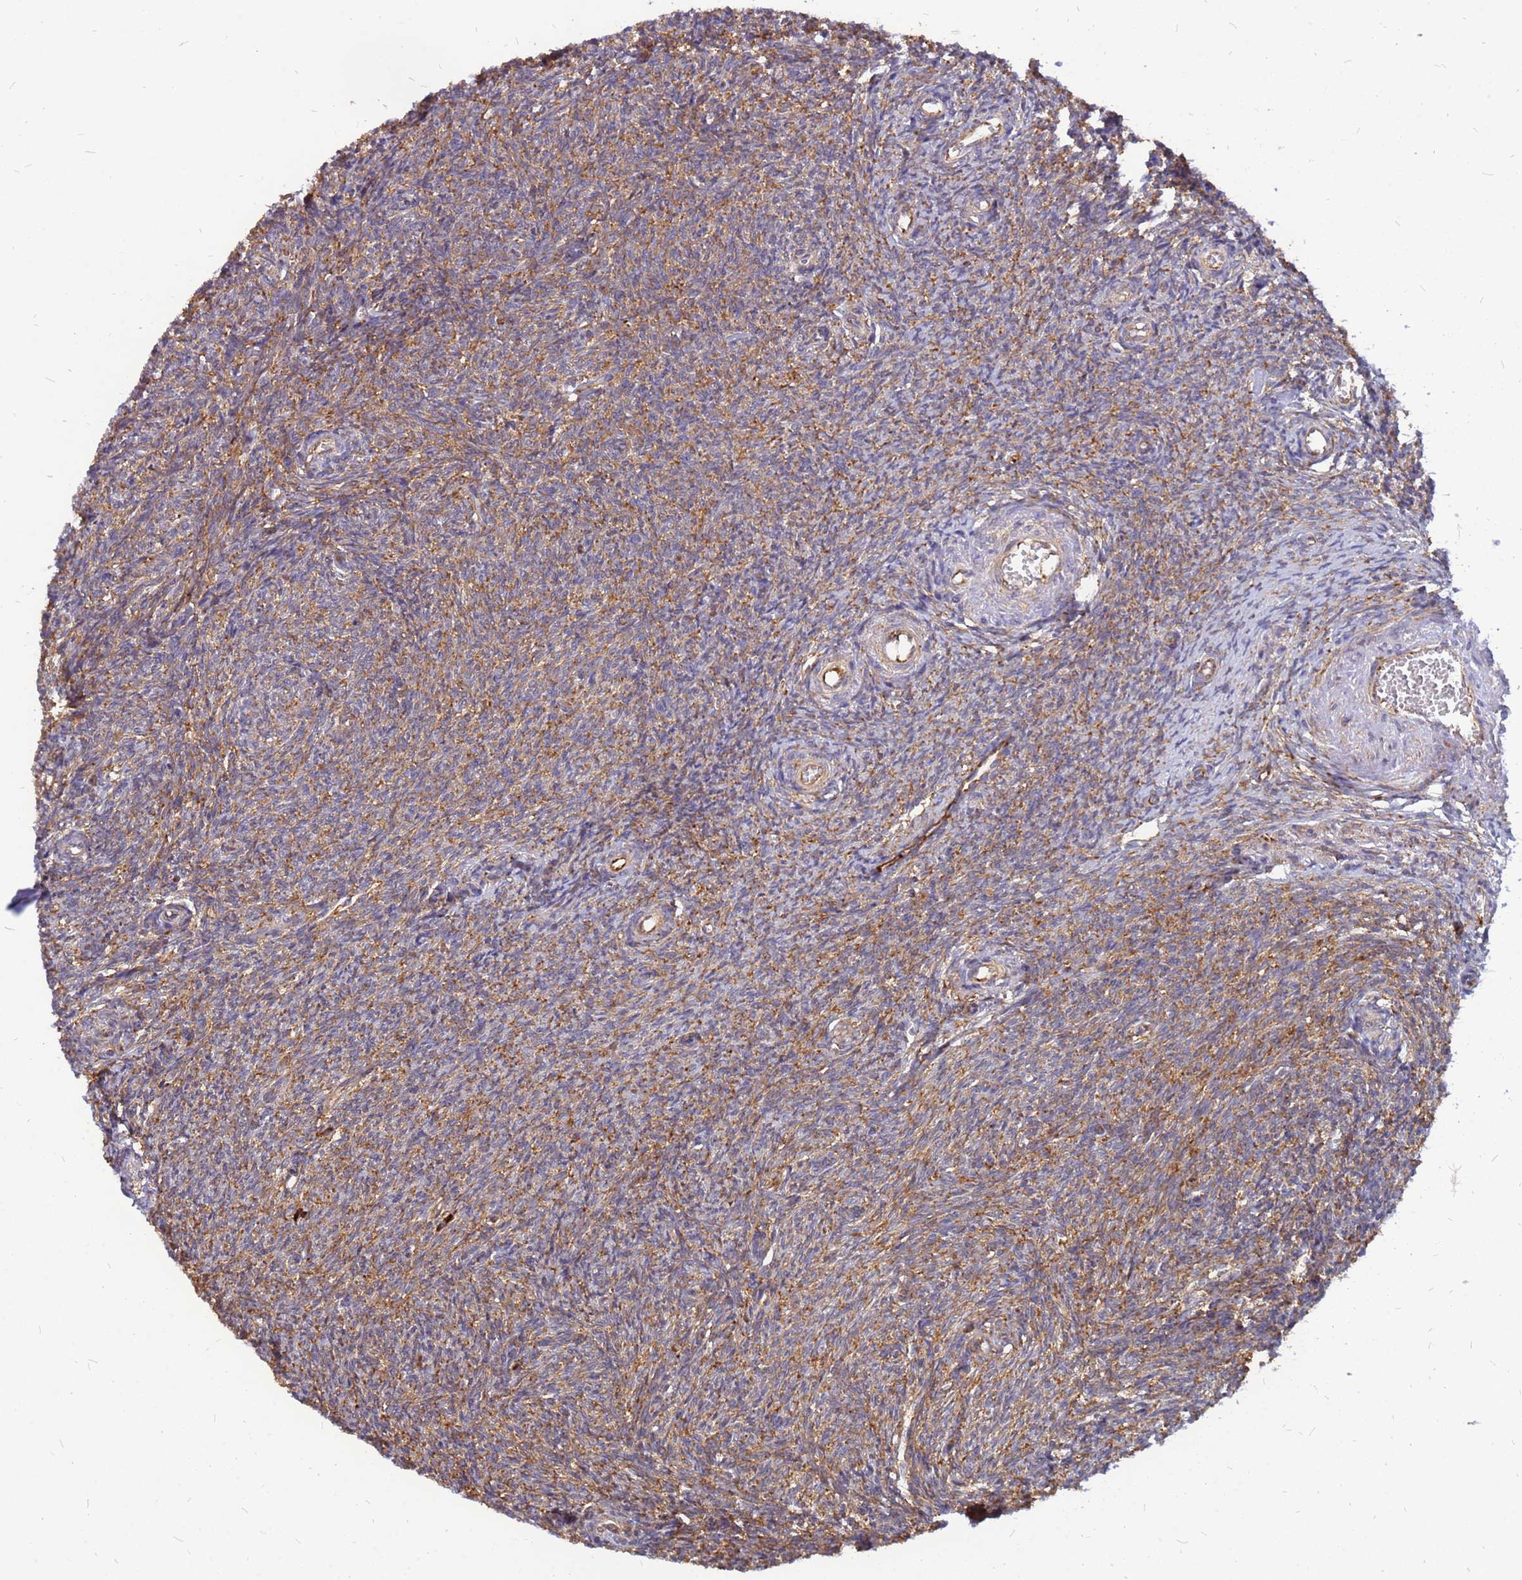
{"staining": {"intensity": "moderate", "quantity": ">75%", "location": "cytoplasmic/membranous"}, "tissue": "ovary", "cell_type": "Ovarian stroma cells", "image_type": "normal", "snomed": [{"axis": "morphology", "description": "Normal tissue, NOS"}, {"axis": "topography", "description": "Ovary"}], "caption": "IHC (DAB) staining of unremarkable human ovary exhibits moderate cytoplasmic/membranous protein expression in approximately >75% of ovarian stroma cells. The staining was performed using DAB, with brown indicating positive protein expression. Nuclei are stained blue with hematoxylin.", "gene": "RPL8", "patient": {"sex": "female", "age": 44}}